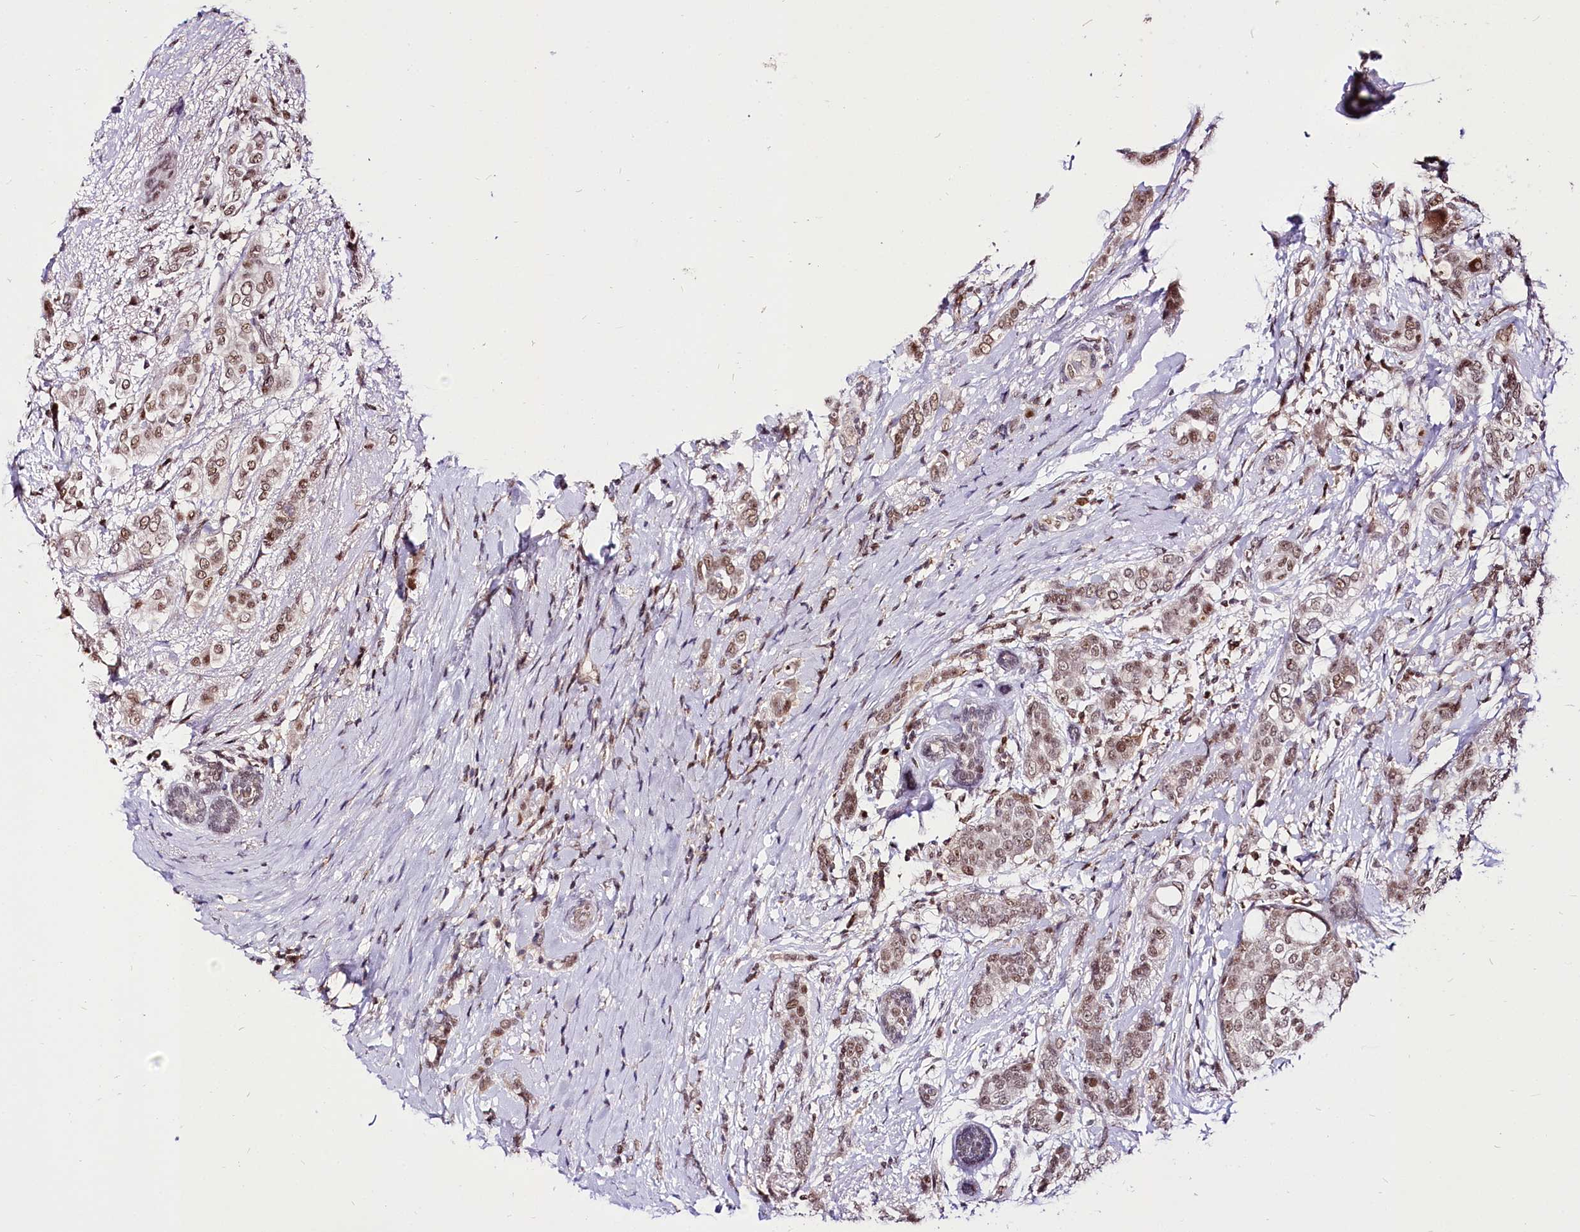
{"staining": {"intensity": "moderate", "quantity": ">75%", "location": "nuclear"}, "tissue": "breast cancer", "cell_type": "Tumor cells", "image_type": "cancer", "snomed": [{"axis": "morphology", "description": "Lobular carcinoma"}, {"axis": "topography", "description": "Breast"}], "caption": "Tumor cells reveal medium levels of moderate nuclear expression in approximately >75% of cells in breast cancer (lobular carcinoma). Immunohistochemistry (ihc) stains the protein of interest in brown and the nuclei are stained blue.", "gene": "POLA2", "patient": {"sex": "female", "age": 51}}